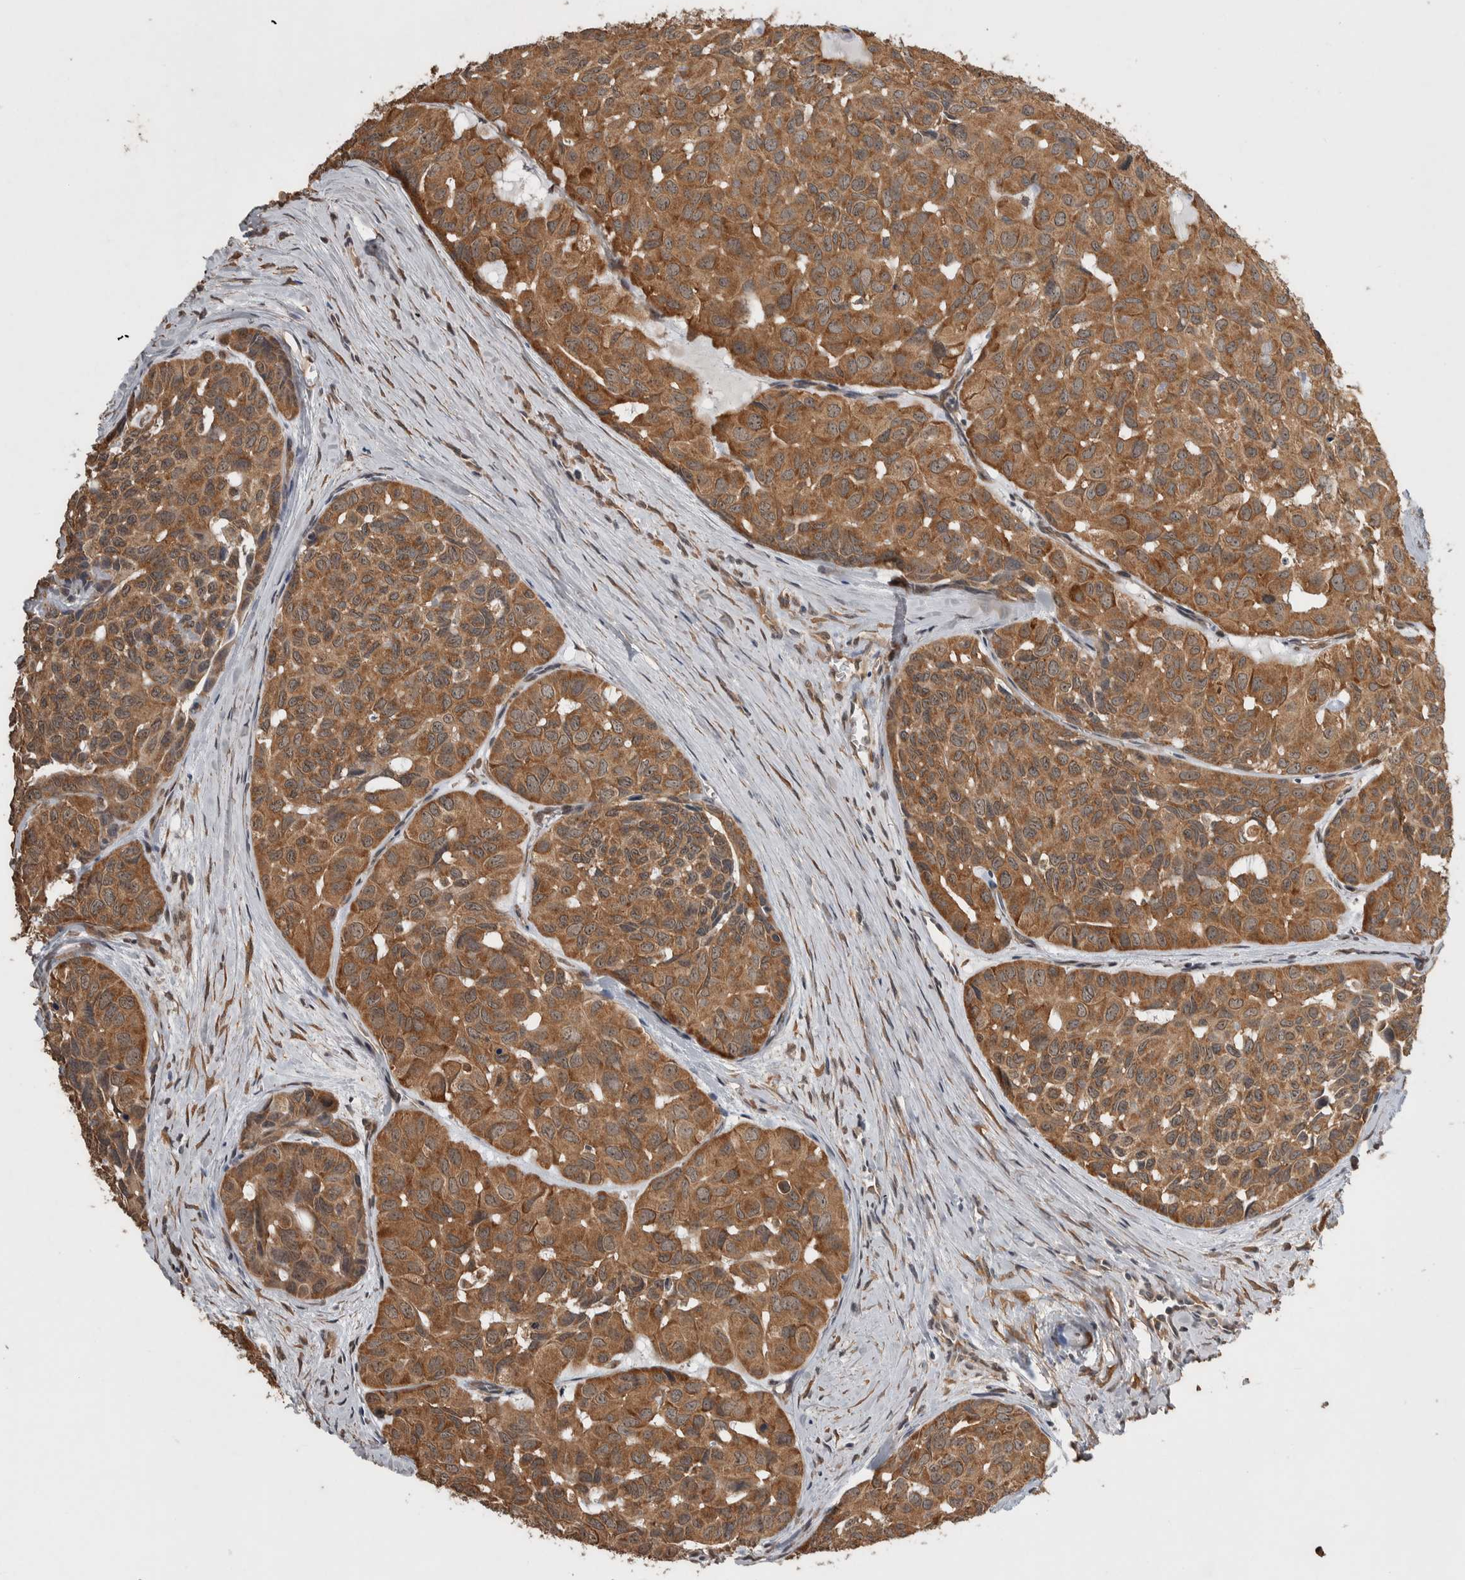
{"staining": {"intensity": "moderate", "quantity": ">75%", "location": "cytoplasmic/membranous"}, "tissue": "head and neck cancer", "cell_type": "Tumor cells", "image_type": "cancer", "snomed": [{"axis": "morphology", "description": "Adenocarcinoma, NOS"}, {"axis": "topography", "description": "Salivary gland, NOS"}, {"axis": "topography", "description": "Head-Neck"}], "caption": "Immunohistochemistry (IHC) (DAB (3,3'-diaminobenzidine)) staining of human head and neck cancer (adenocarcinoma) demonstrates moderate cytoplasmic/membranous protein staining in about >75% of tumor cells. (IHC, brightfield microscopy, high magnification).", "gene": "DVL2", "patient": {"sex": "female", "age": 76}}